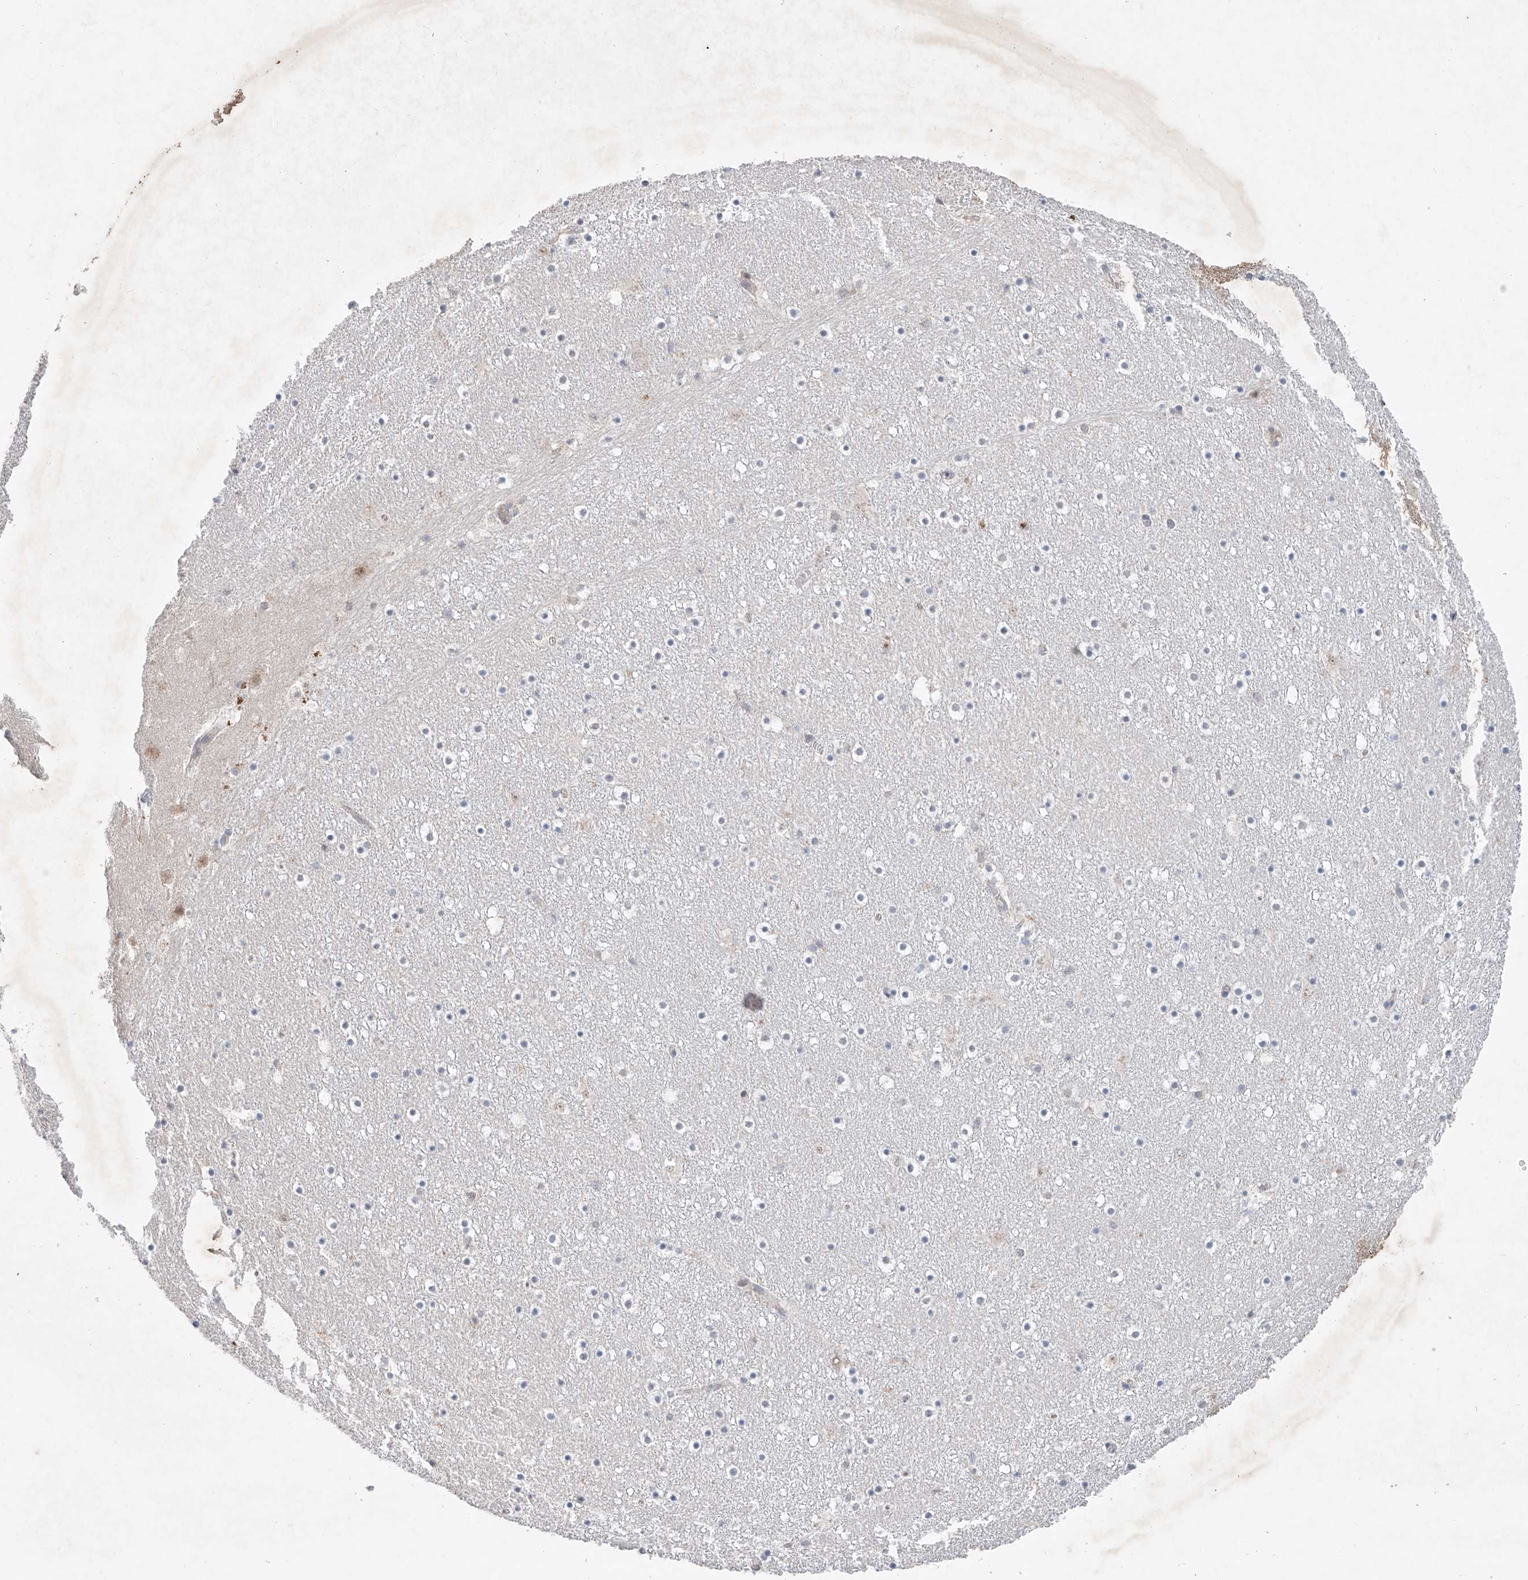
{"staining": {"intensity": "moderate", "quantity": "<25%", "location": "cytoplasmic/membranous"}, "tissue": "caudate", "cell_type": "Glial cells", "image_type": "normal", "snomed": [{"axis": "morphology", "description": "Normal tissue, NOS"}, {"axis": "topography", "description": "Lateral ventricle wall"}], "caption": "Moderate cytoplasmic/membranous protein positivity is identified in approximately <25% of glial cells in caudate. The staining was performed using DAB to visualize the protein expression in brown, while the nuclei were stained in blue with hematoxylin (Magnification: 20x).", "gene": "FASTK", "patient": {"sex": "male", "age": 45}}